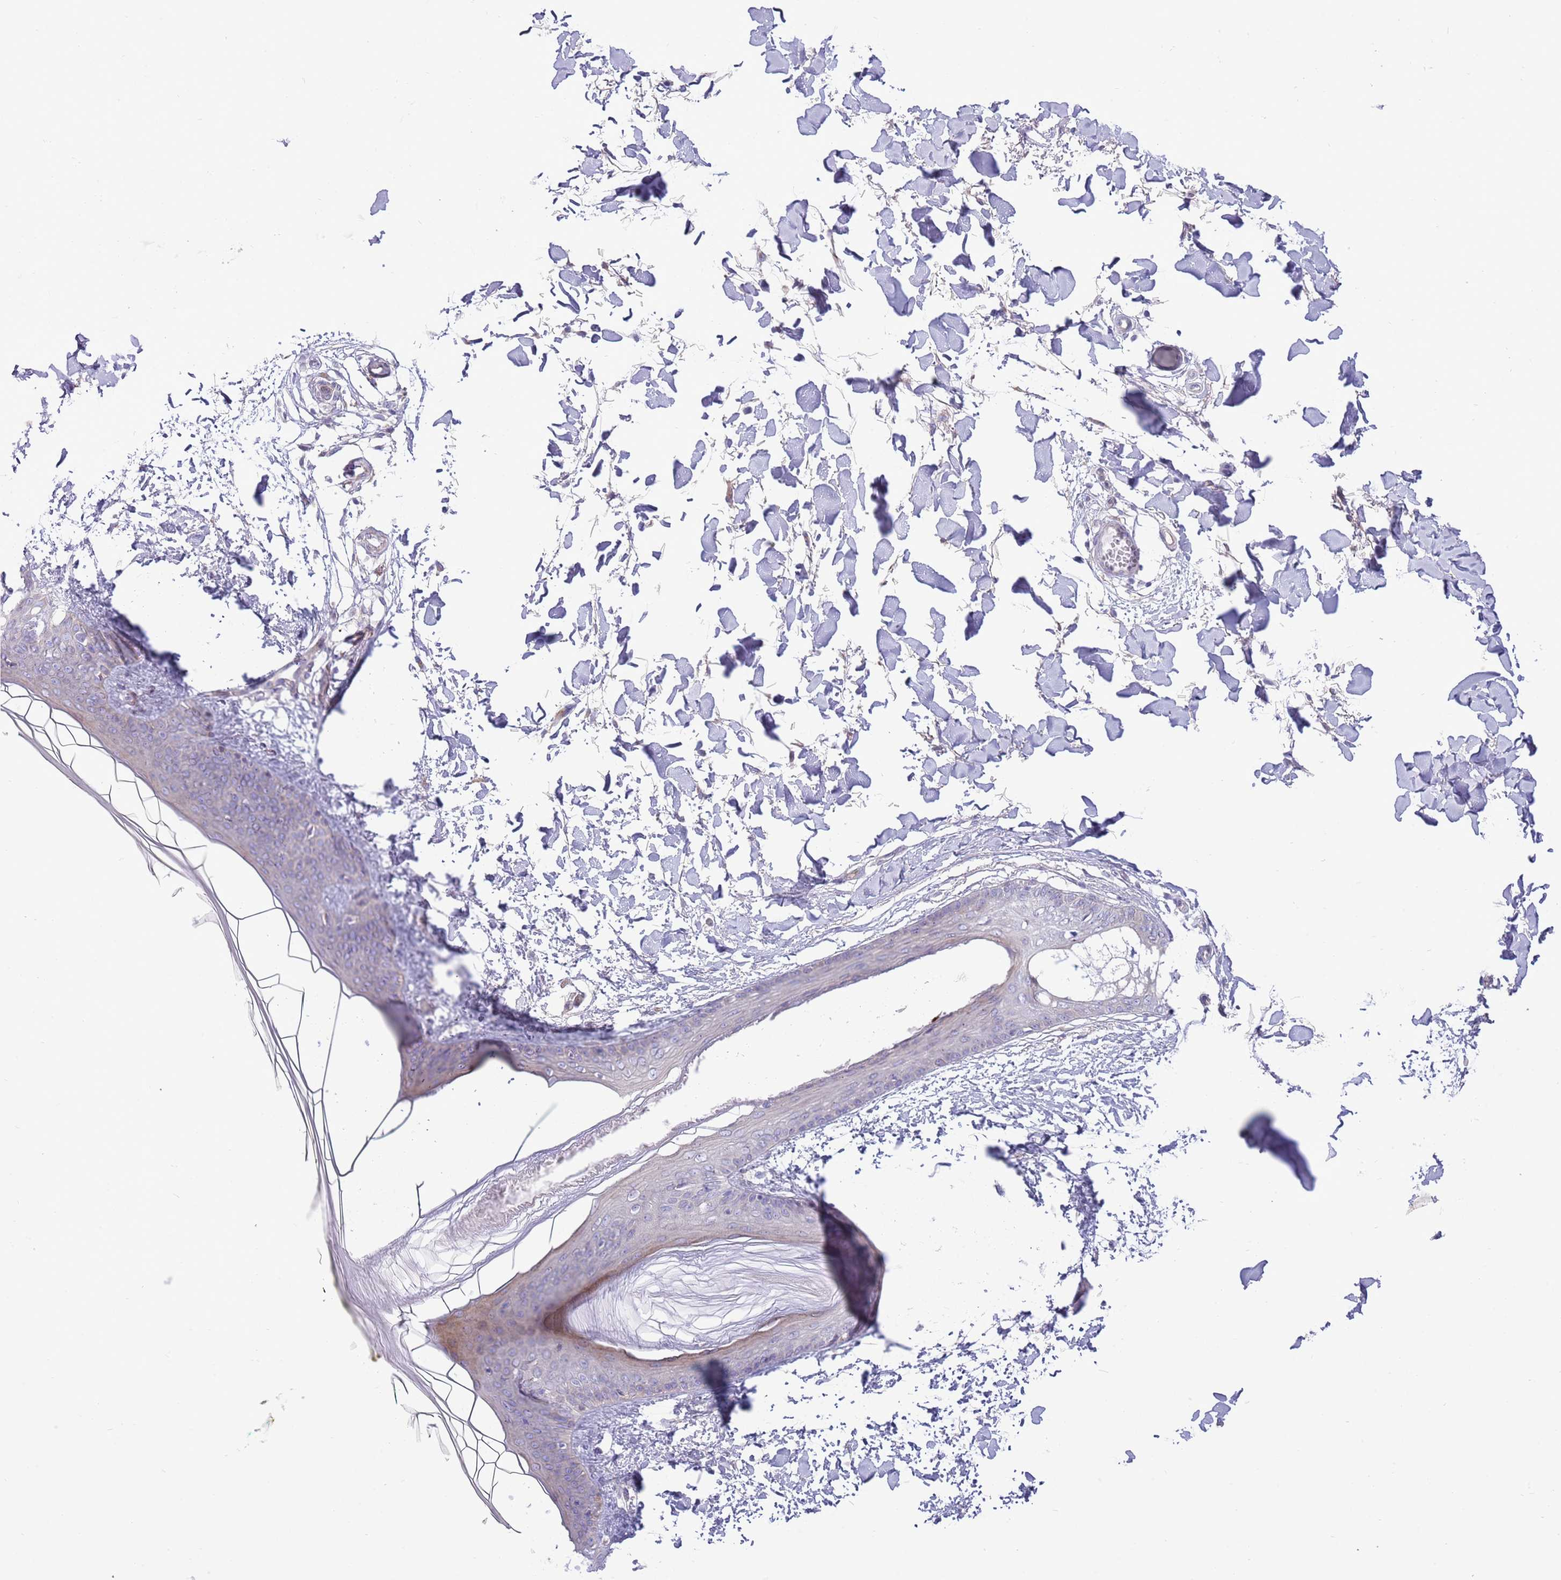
{"staining": {"intensity": "negative", "quantity": "none", "location": "none"}, "tissue": "skin", "cell_type": "Fibroblasts", "image_type": "normal", "snomed": [{"axis": "morphology", "description": "Normal tissue, NOS"}, {"axis": "topography", "description": "Skin"}], "caption": "IHC histopathology image of unremarkable skin stained for a protein (brown), which displays no staining in fibroblasts.", "gene": "ZC4H2", "patient": {"sex": "female", "age": 34}}